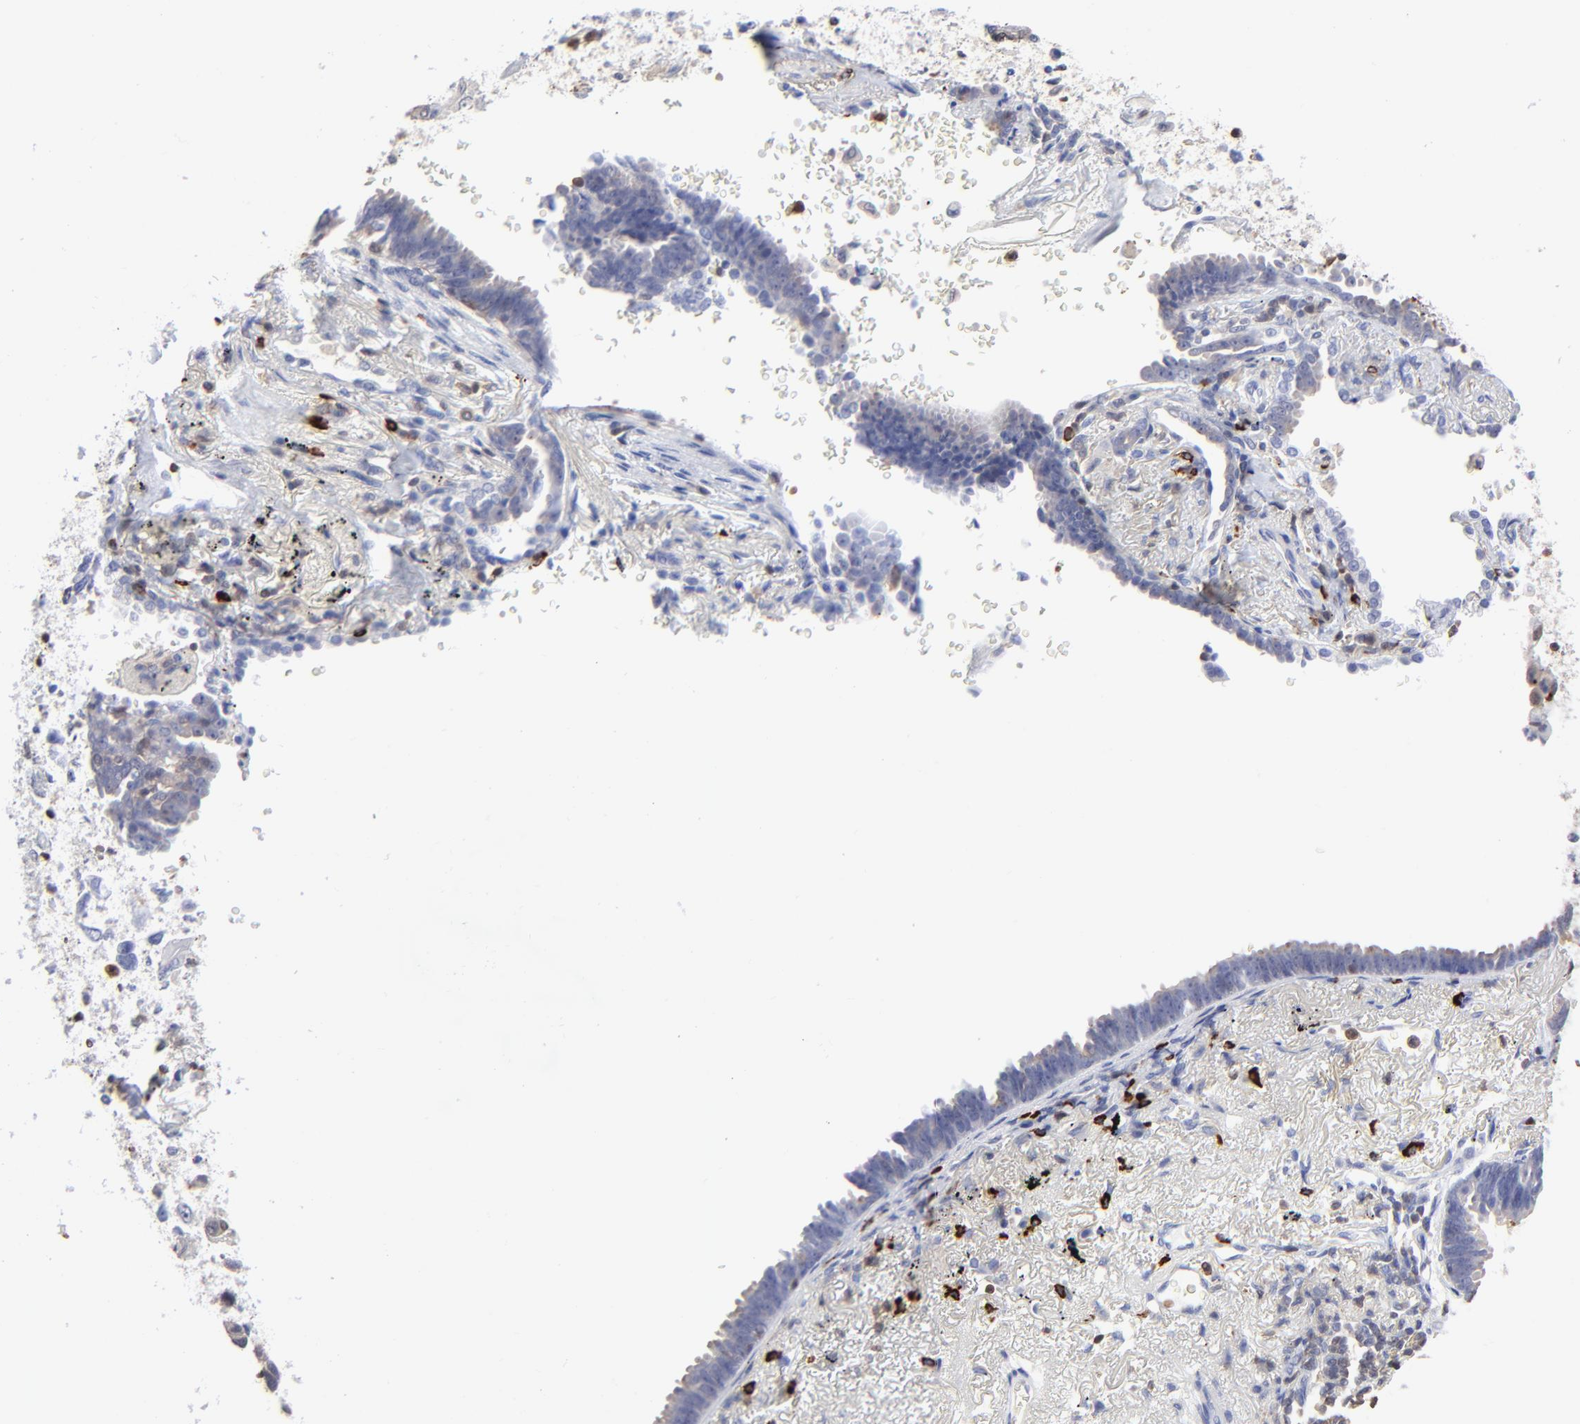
{"staining": {"intensity": "negative", "quantity": "none", "location": "none"}, "tissue": "lung cancer", "cell_type": "Tumor cells", "image_type": "cancer", "snomed": [{"axis": "morphology", "description": "Adenocarcinoma, NOS"}, {"axis": "topography", "description": "Lung"}], "caption": "High magnification brightfield microscopy of adenocarcinoma (lung) stained with DAB (3,3'-diaminobenzidine) (brown) and counterstained with hematoxylin (blue): tumor cells show no significant staining. Brightfield microscopy of immunohistochemistry stained with DAB (brown) and hematoxylin (blue), captured at high magnification.", "gene": "TBXT", "patient": {"sex": "female", "age": 64}}